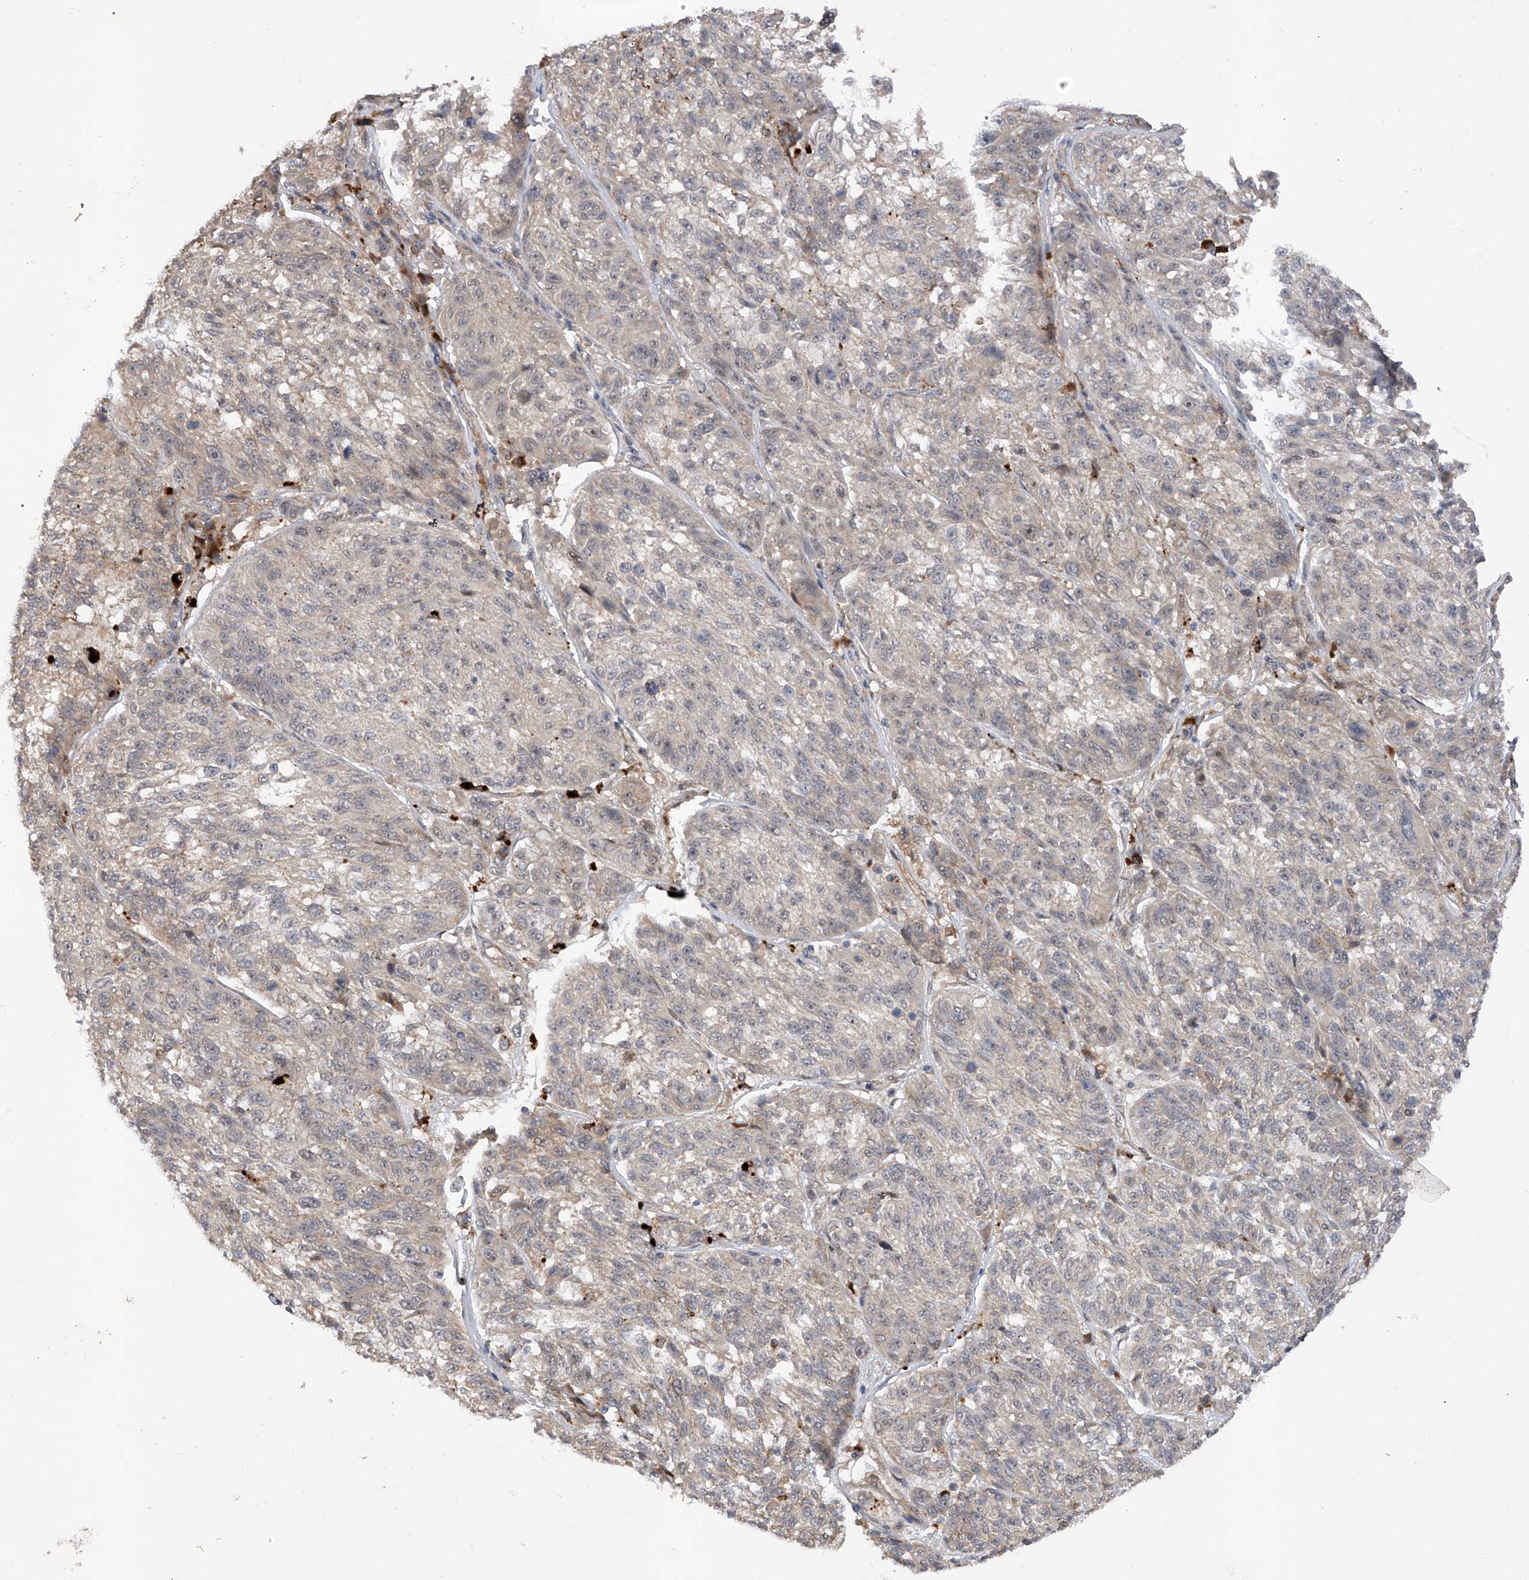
{"staining": {"intensity": "negative", "quantity": "none", "location": "none"}, "tissue": "melanoma", "cell_type": "Tumor cells", "image_type": "cancer", "snomed": [{"axis": "morphology", "description": "Malignant melanoma, NOS"}, {"axis": "topography", "description": "Skin"}], "caption": "Photomicrograph shows no significant protein expression in tumor cells of malignant melanoma.", "gene": "FAM135A", "patient": {"sex": "male", "age": 53}}